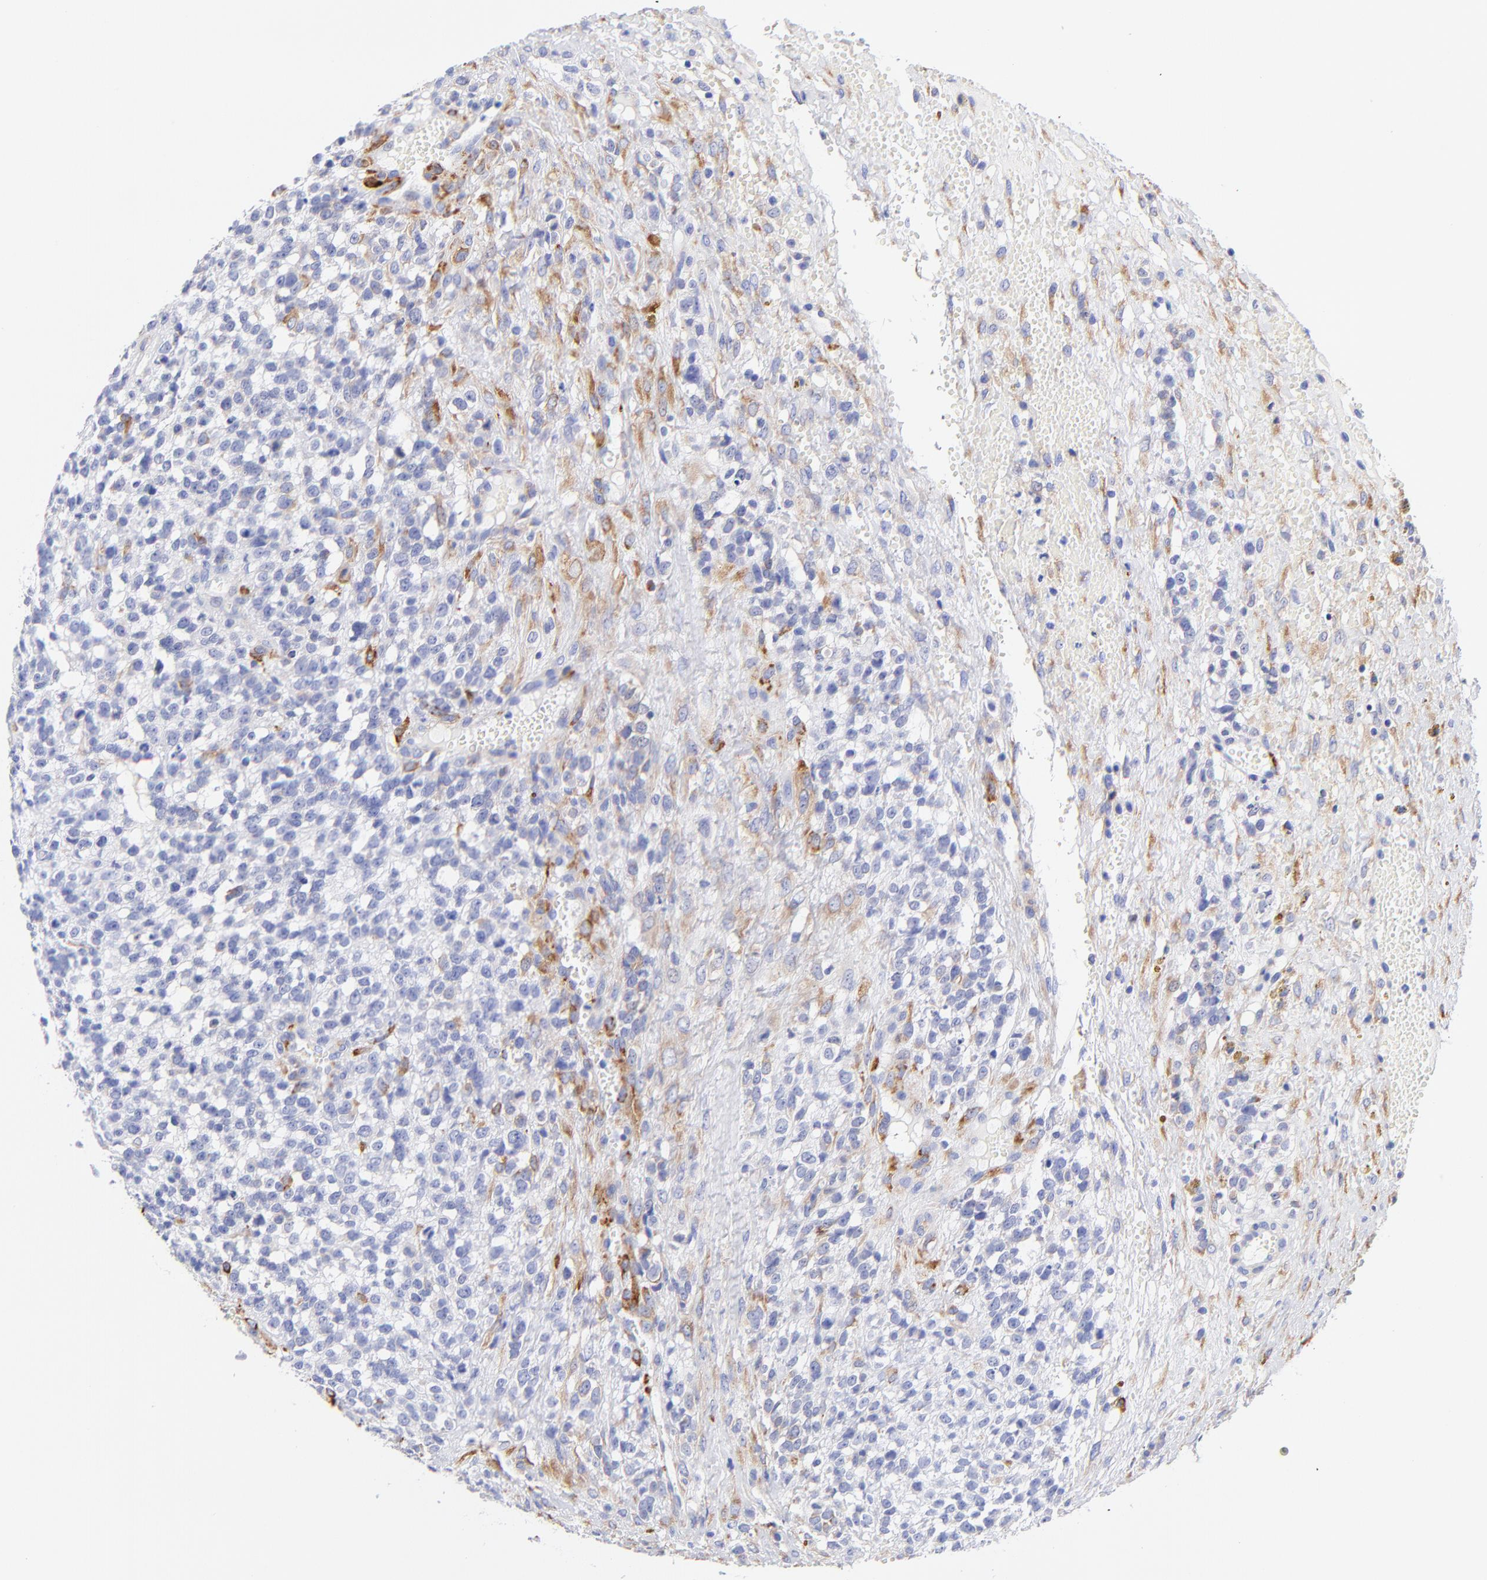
{"staining": {"intensity": "negative", "quantity": "none", "location": "none"}, "tissue": "glioma", "cell_type": "Tumor cells", "image_type": "cancer", "snomed": [{"axis": "morphology", "description": "Glioma, malignant, High grade"}, {"axis": "topography", "description": "Brain"}], "caption": "Malignant glioma (high-grade) was stained to show a protein in brown. There is no significant staining in tumor cells.", "gene": "C1QTNF6", "patient": {"sex": "male", "age": 66}}